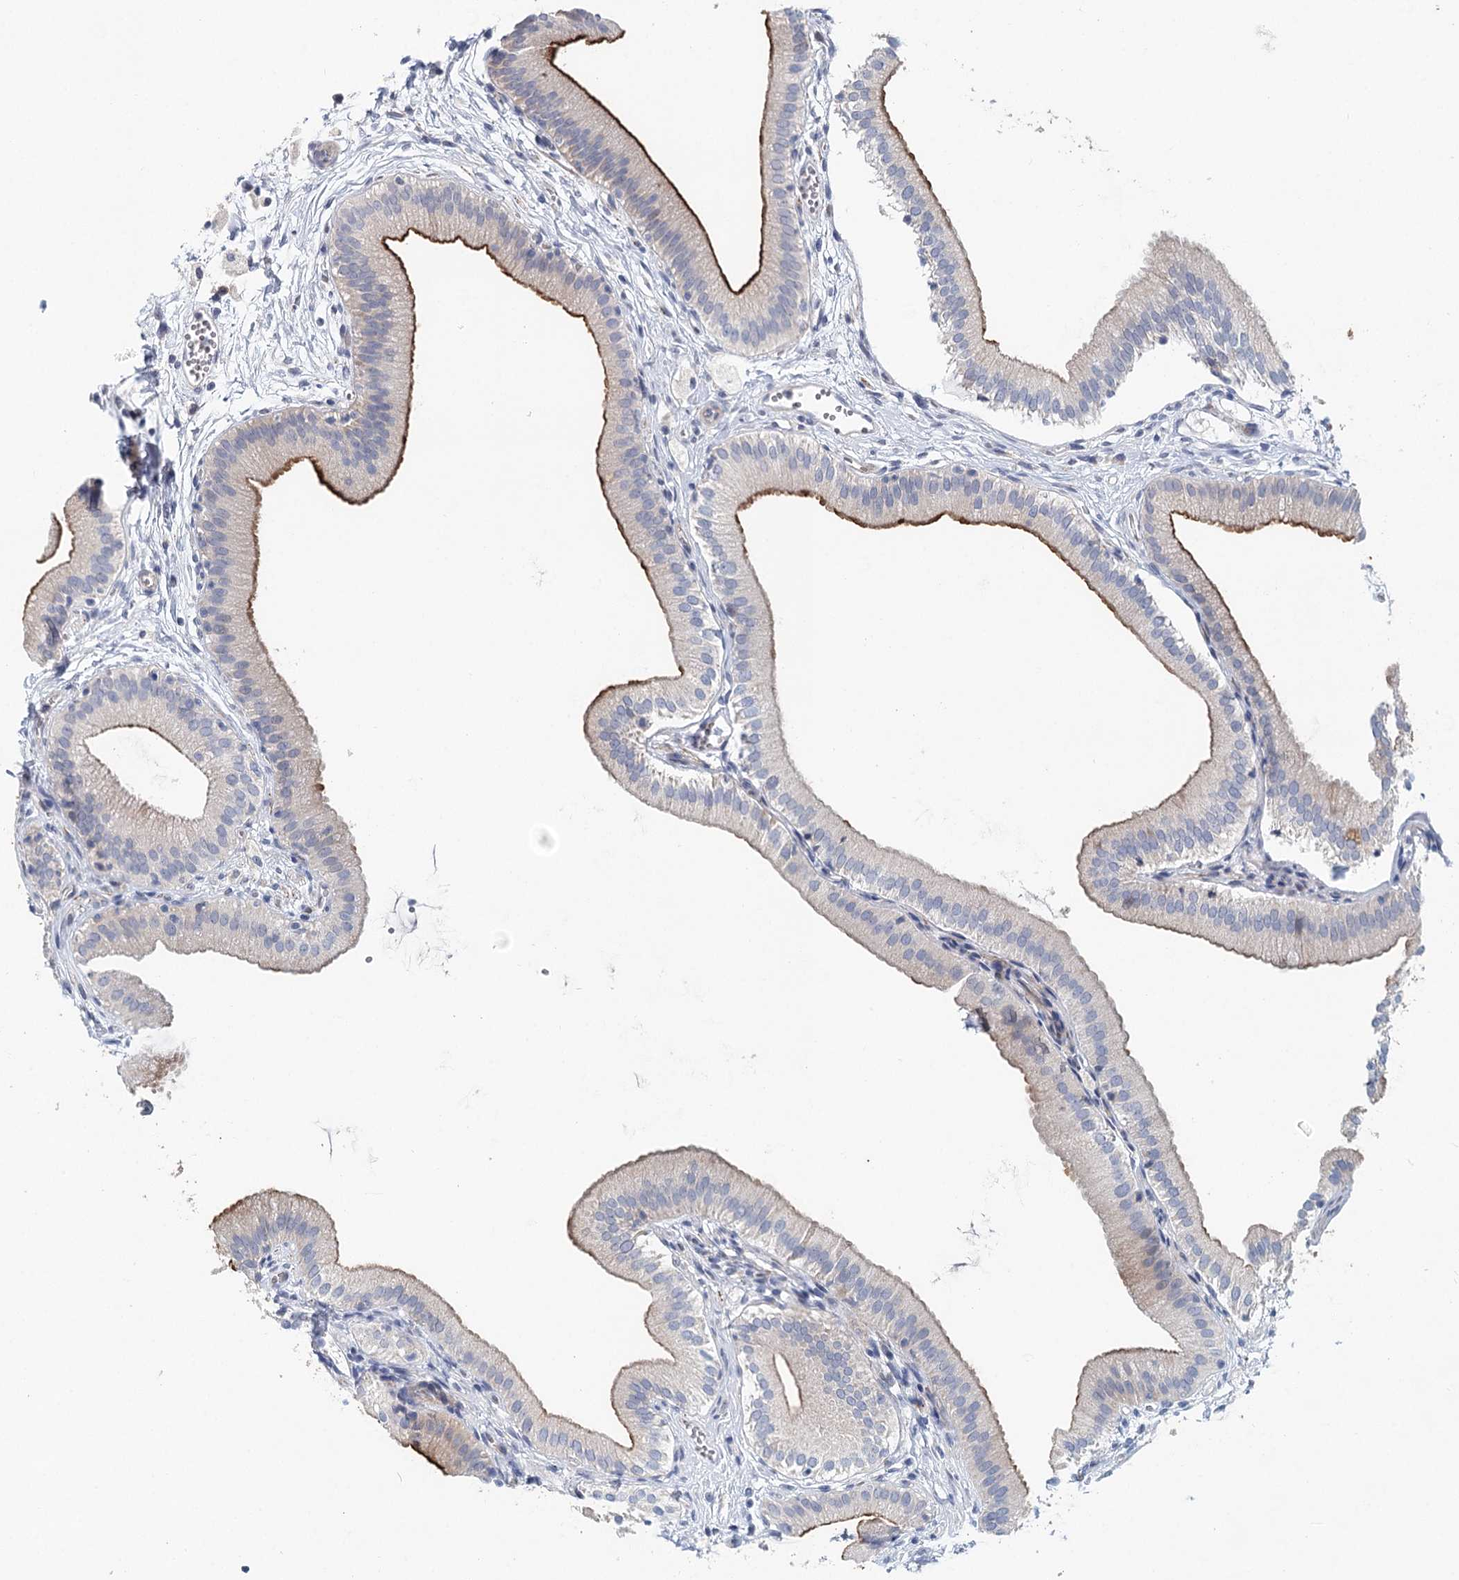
{"staining": {"intensity": "moderate", "quantity": "25%-75%", "location": "cytoplasmic/membranous"}, "tissue": "gallbladder", "cell_type": "Glandular cells", "image_type": "normal", "snomed": [{"axis": "morphology", "description": "Normal tissue, NOS"}, {"axis": "topography", "description": "Gallbladder"}], "caption": "The immunohistochemical stain labels moderate cytoplasmic/membranous staining in glandular cells of benign gallbladder. (brown staining indicates protein expression, while blue staining denotes nuclei).", "gene": "SLC19A3", "patient": {"sex": "male", "age": 55}}